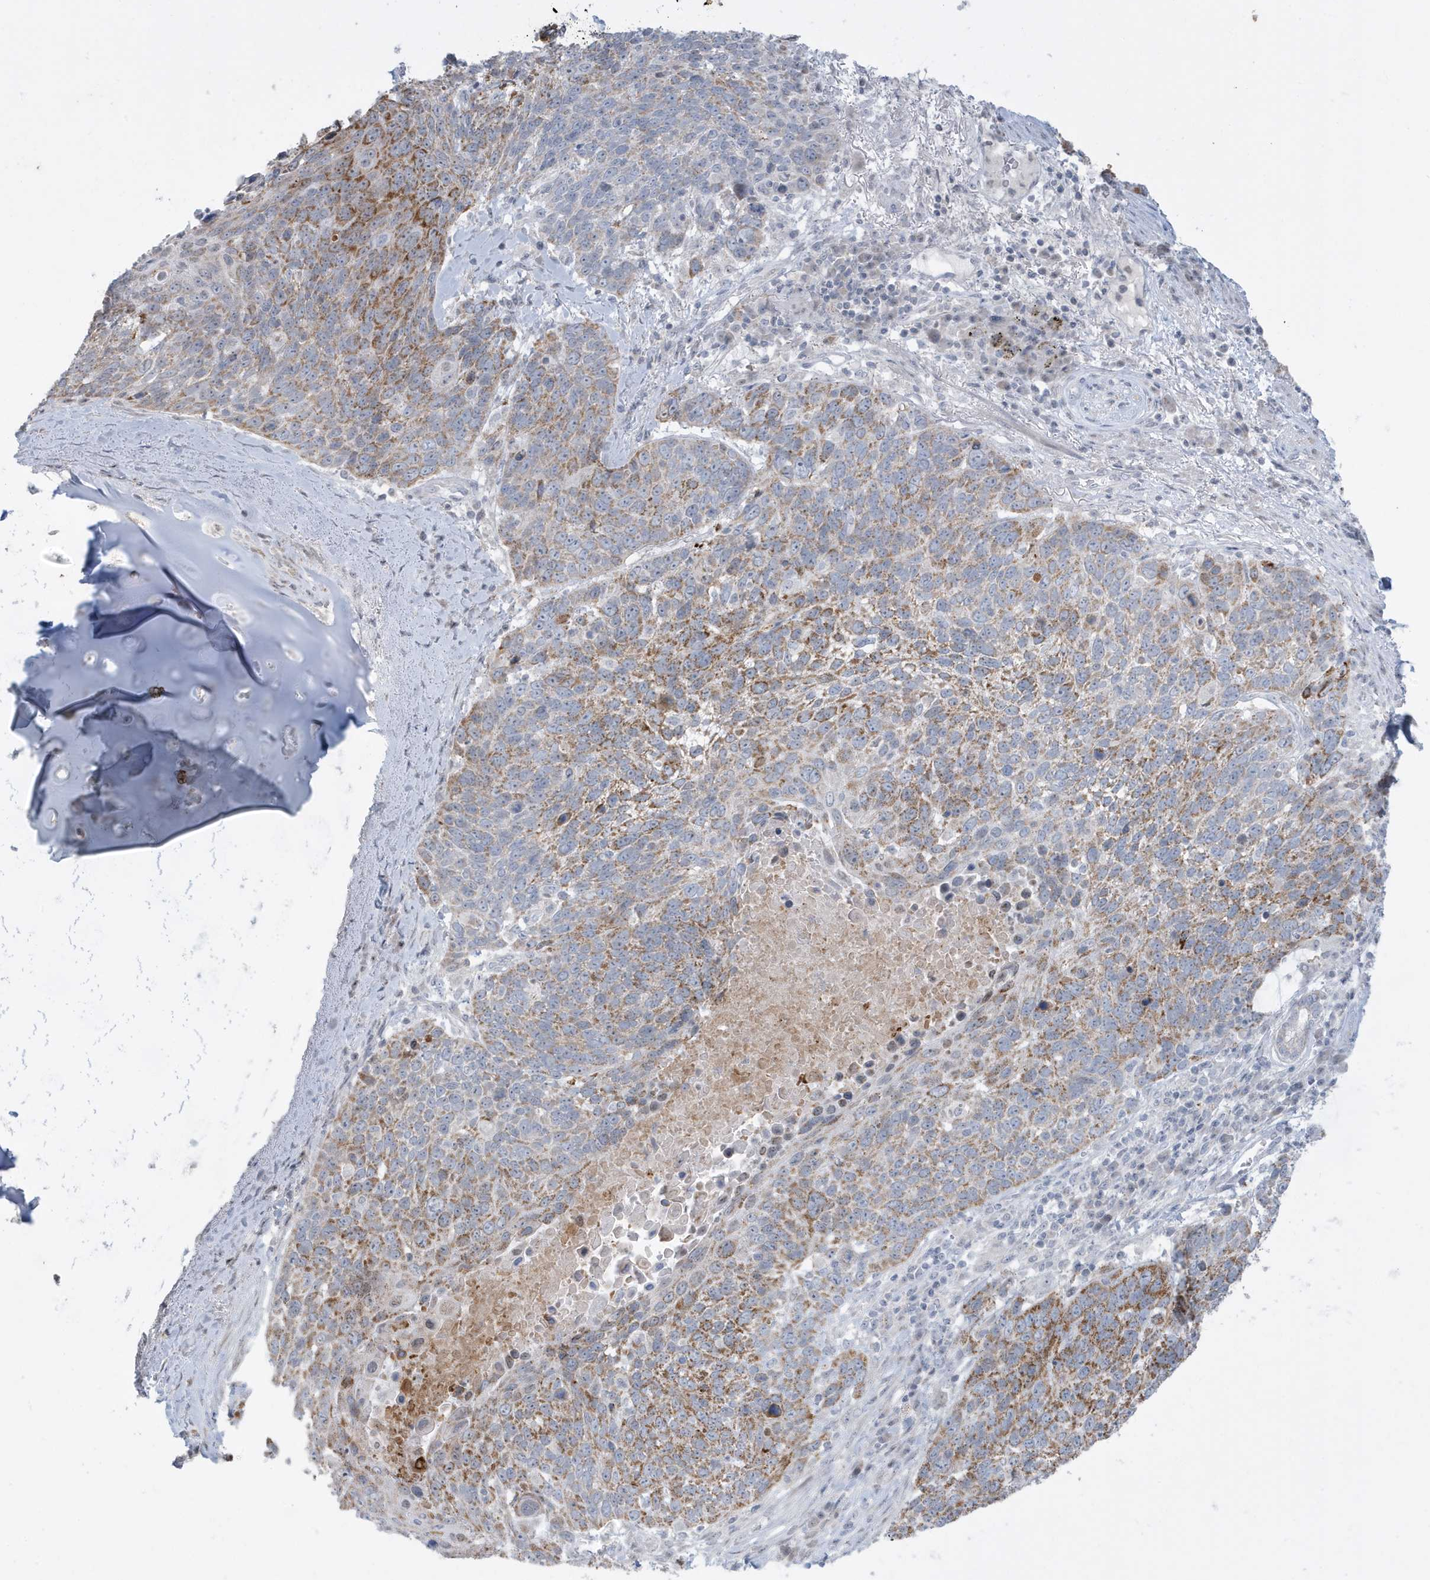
{"staining": {"intensity": "moderate", "quantity": ">75%", "location": "cytoplasmic/membranous"}, "tissue": "lung cancer", "cell_type": "Tumor cells", "image_type": "cancer", "snomed": [{"axis": "morphology", "description": "Squamous cell carcinoma, NOS"}, {"axis": "topography", "description": "Lung"}], "caption": "IHC (DAB (3,3'-diaminobenzidine)) staining of human lung cancer (squamous cell carcinoma) exhibits moderate cytoplasmic/membranous protein positivity in about >75% of tumor cells. Nuclei are stained in blue.", "gene": "FNDC1", "patient": {"sex": "male", "age": 66}}